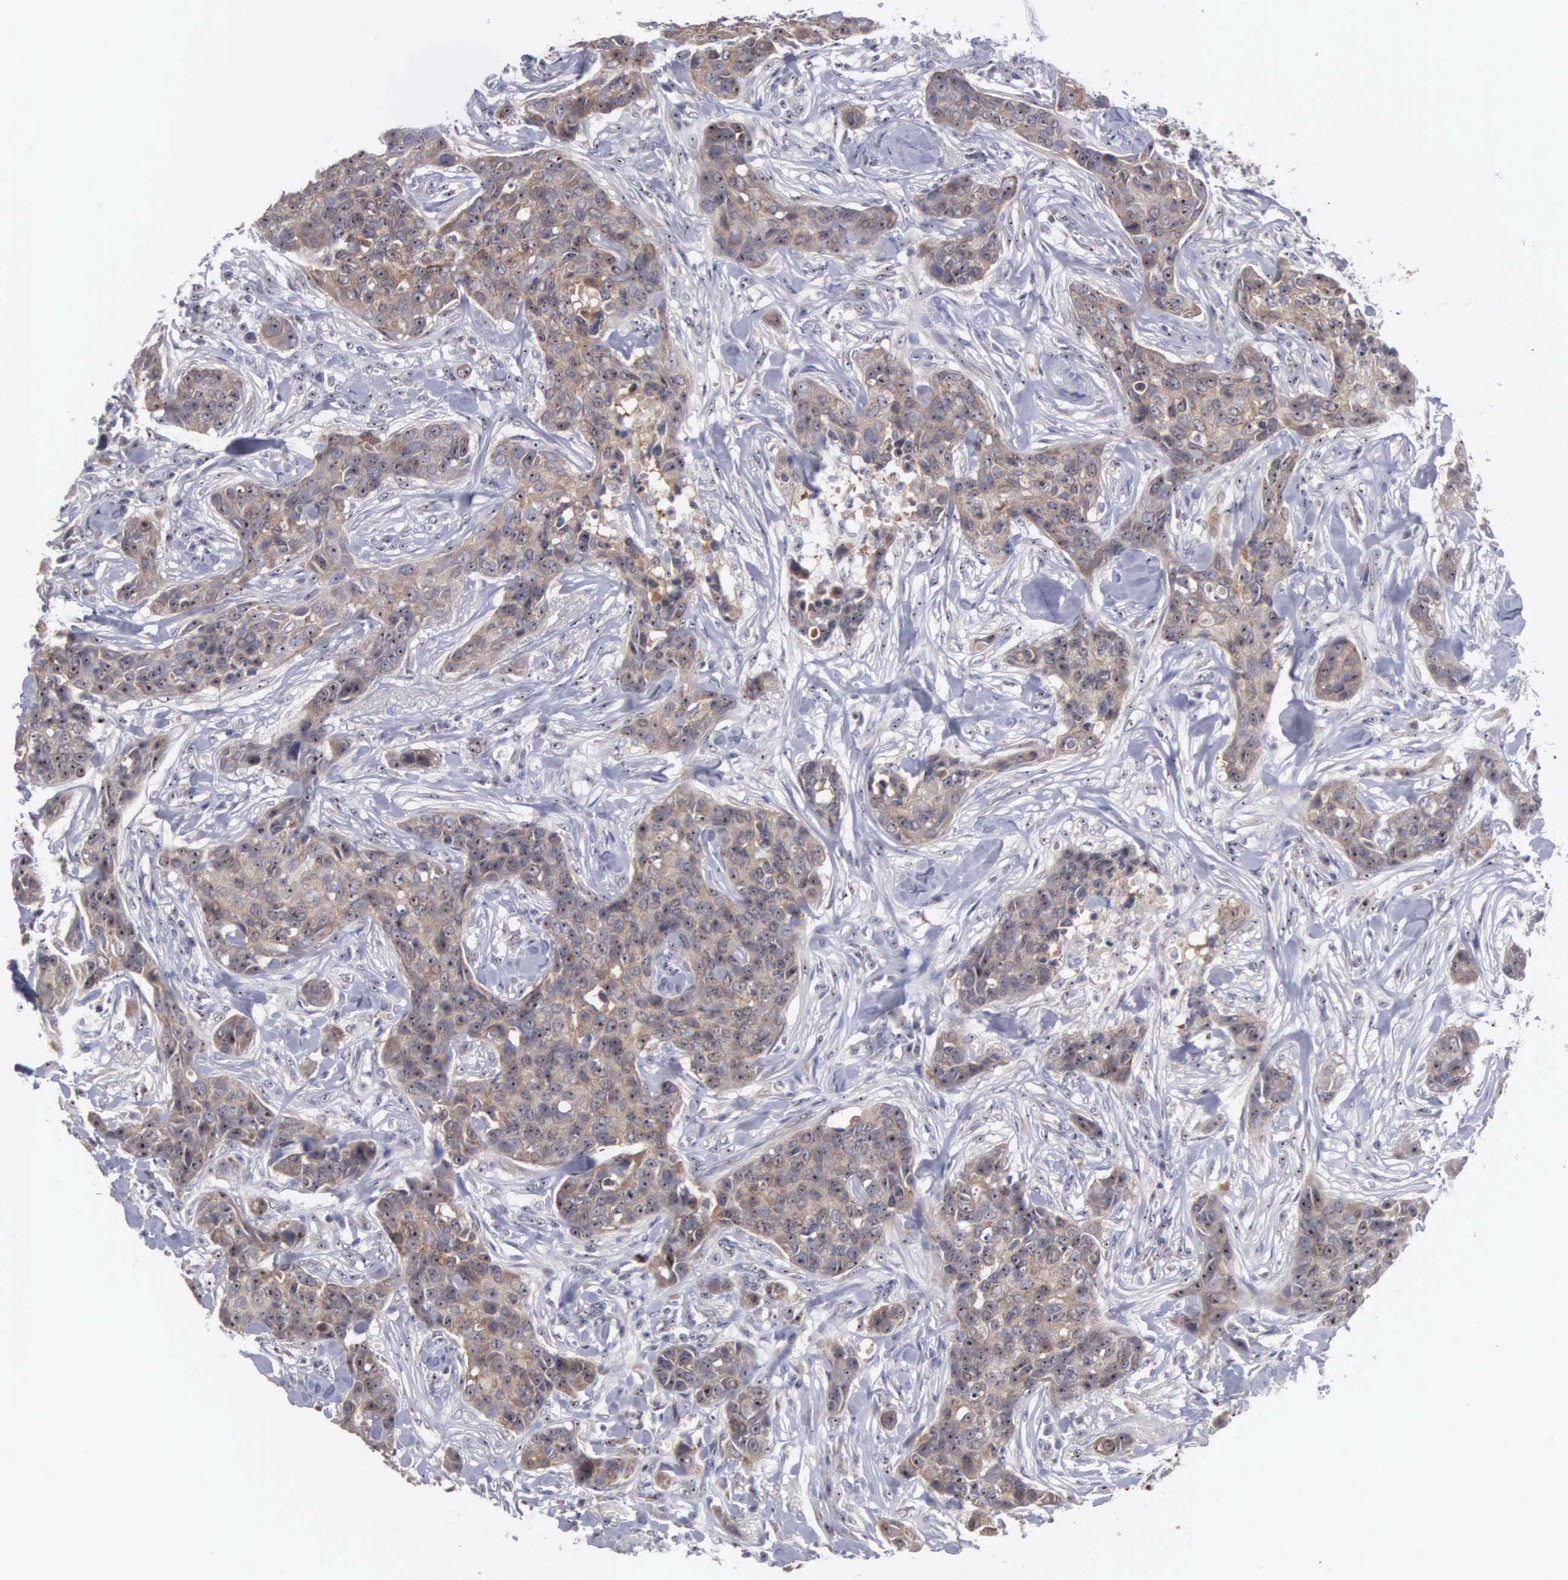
{"staining": {"intensity": "moderate", "quantity": ">75%", "location": "cytoplasmic/membranous"}, "tissue": "breast cancer", "cell_type": "Tumor cells", "image_type": "cancer", "snomed": [{"axis": "morphology", "description": "Duct carcinoma"}, {"axis": "topography", "description": "Breast"}], "caption": "IHC histopathology image of human breast cancer stained for a protein (brown), which displays medium levels of moderate cytoplasmic/membranous expression in about >75% of tumor cells.", "gene": "AMN", "patient": {"sex": "female", "age": 91}}